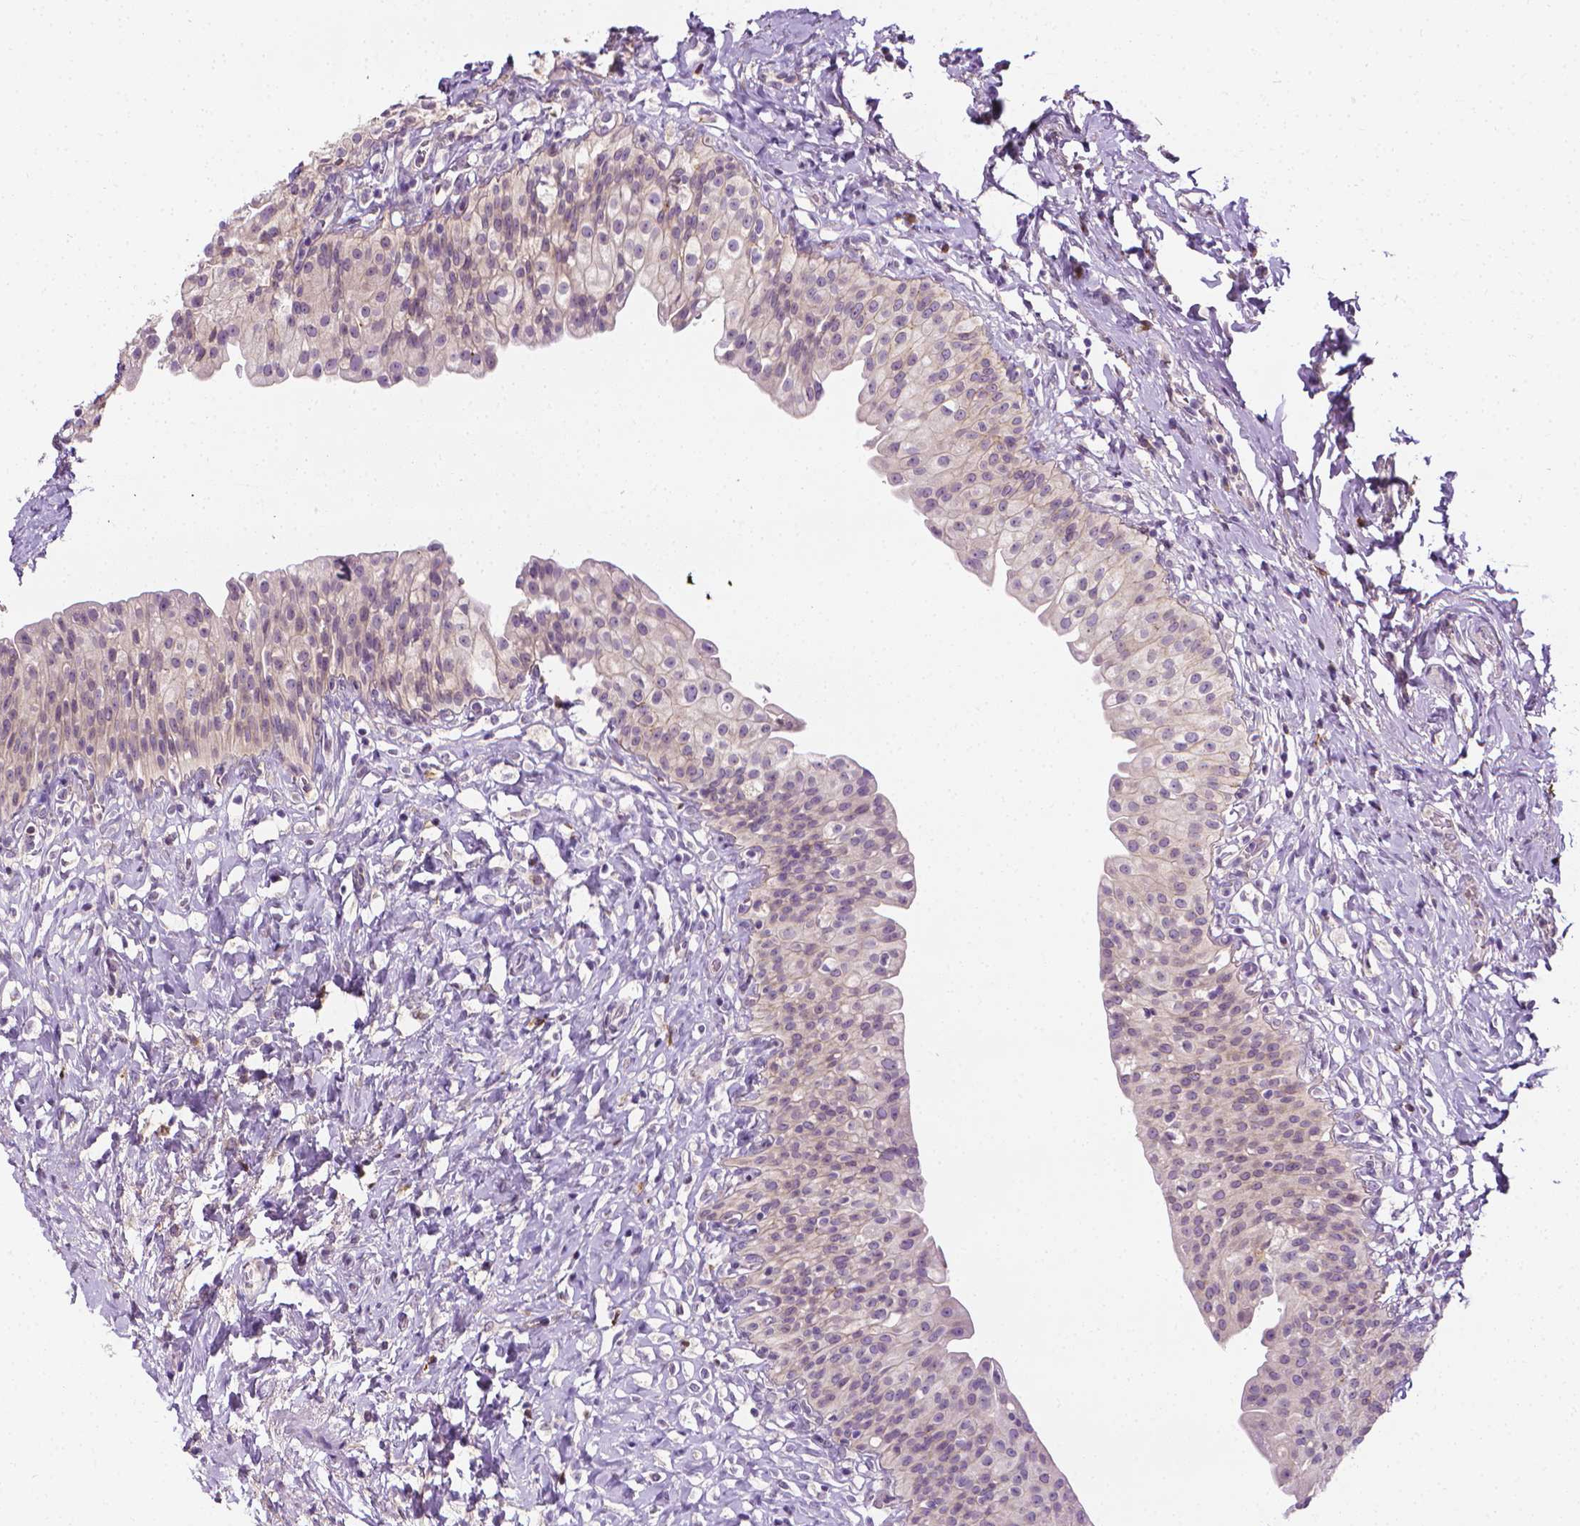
{"staining": {"intensity": "weak", "quantity": "<25%", "location": "cytoplasmic/membranous"}, "tissue": "urinary bladder", "cell_type": "Urothelial cells", "image_type": "normal", "snomed": [{"axis": "morphology", "description": "Normal tissue, NOS"}, {"axis": "topography", "description": "Urinary bladder"}], "caption": "DAB (3,3'-diaminobenzidine) immunohistochemical staining of unremarkable urinary bladder shows no significant positivity in urothelial cells. Nuclei are stained in blue.", "gene": "MCOLN3", "patient": {"sex": "male", "age": 76}}